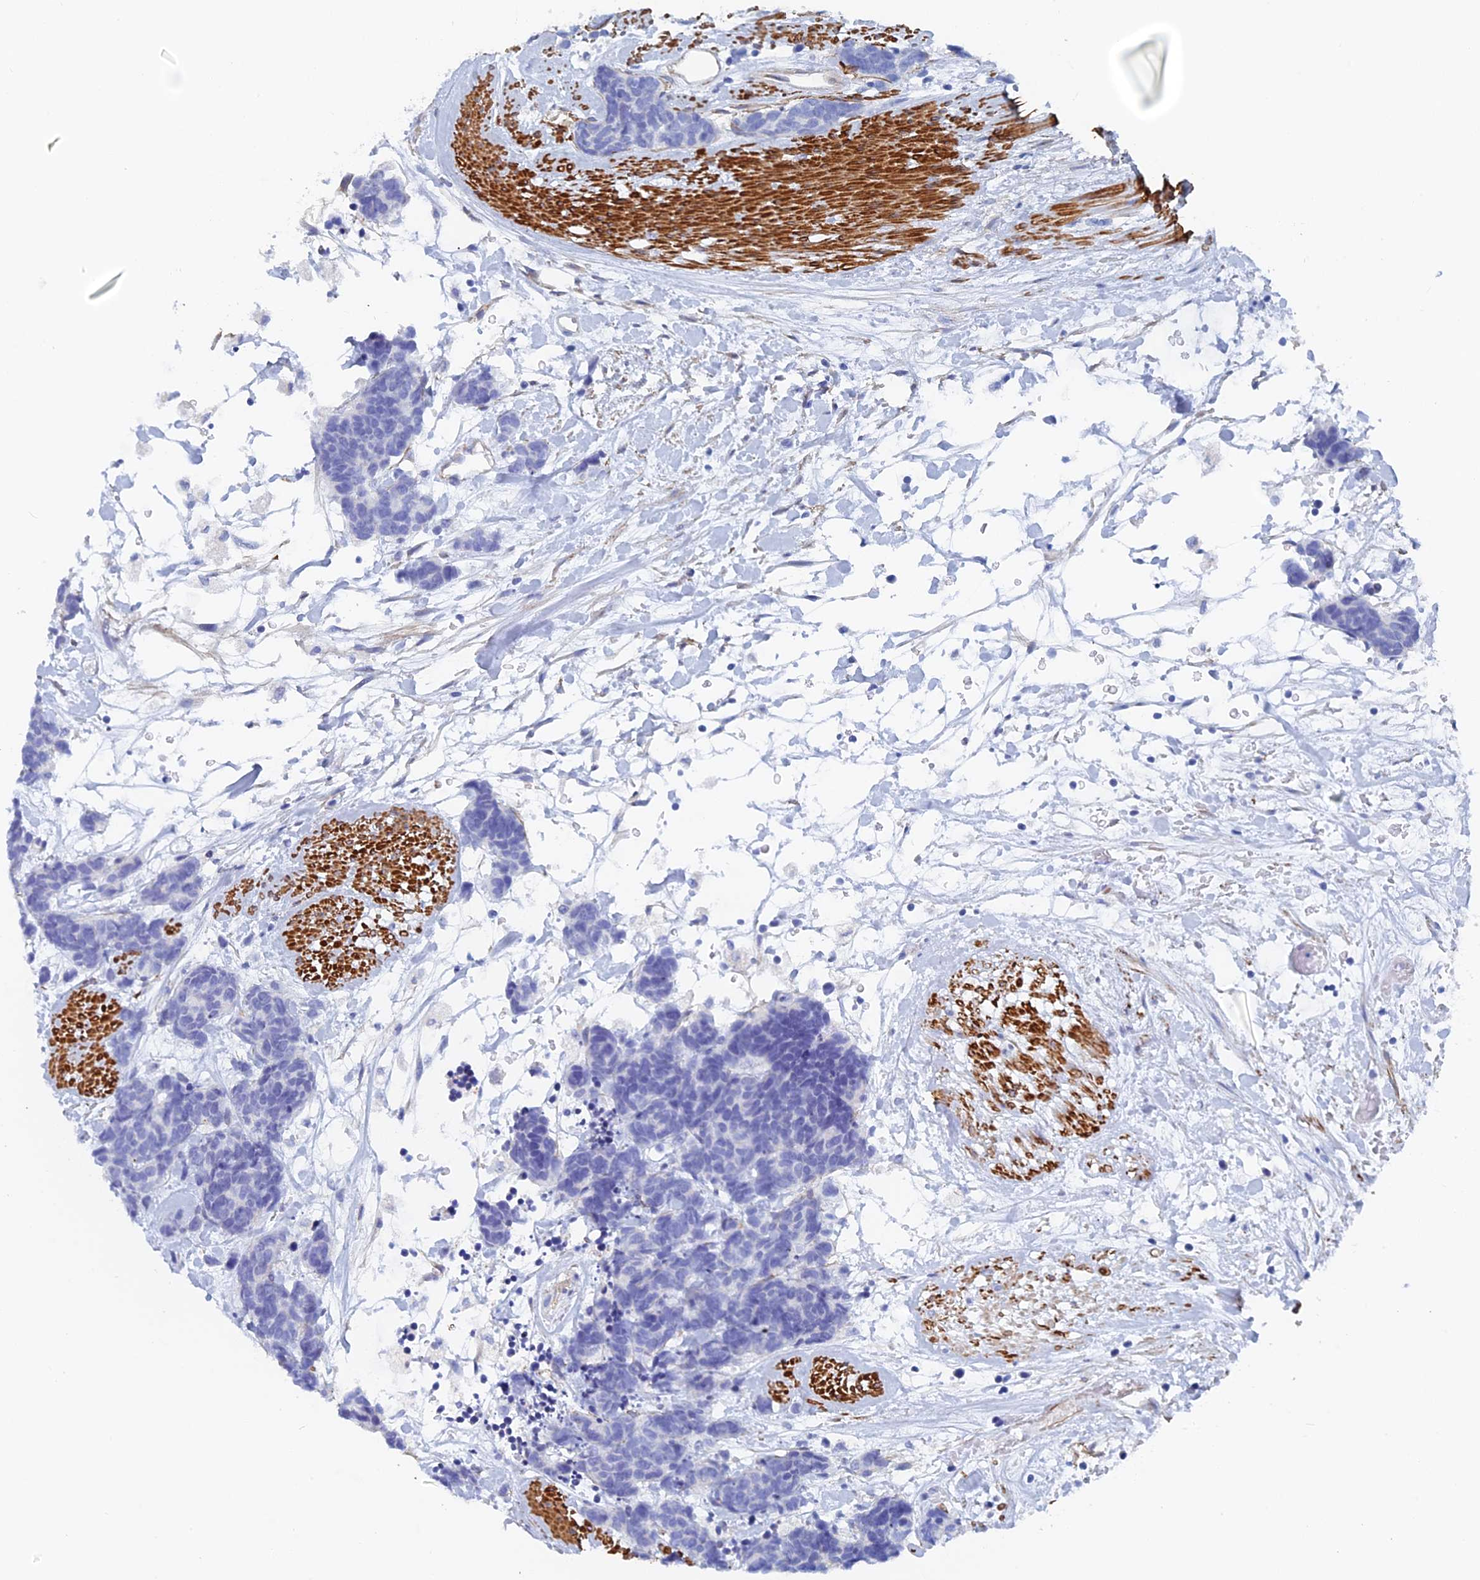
{"staining": {"intensity": "negative", "quantity": "none", "location": "none"}, "tissue": "carcinoid", "cell_type": "Tumor cells", "image_type": "cancer", "snomed": [{"axis": "morphology", "description": "Carcinoma, NOS"}, {"axis": "morphology", "description": "Carcinoid, malignant, NOS"}, {"axis": "topography", "description": "Urinary bladder"}], "caption": "Carcinoid (malignant) was stained to show a protein in brown. There is no significant staining in tumor cells.", "gene": "KCNK18", "patient": {"sex": "male", "age": 57}}